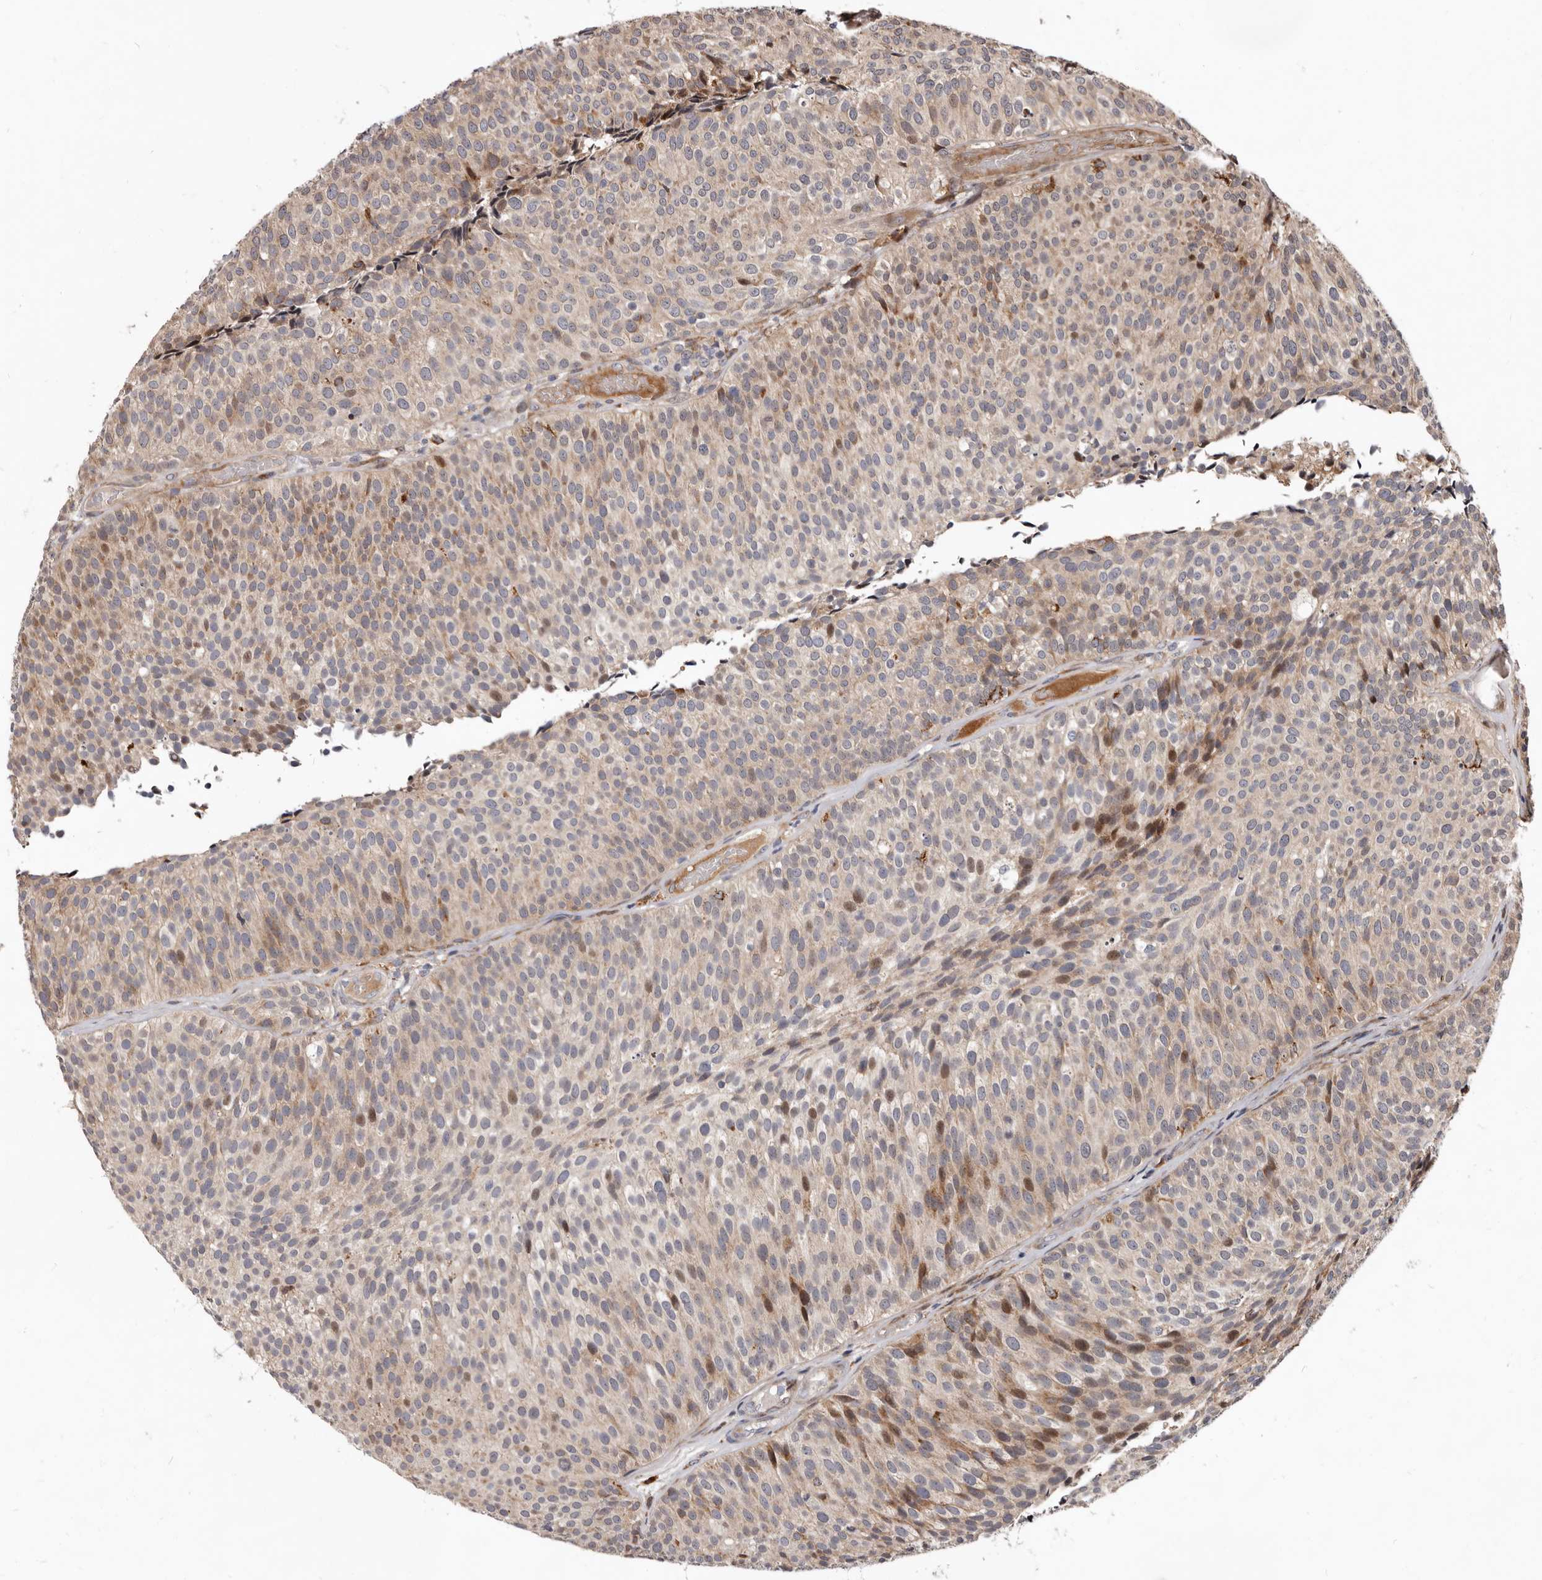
{"staining": {"intensity": "moderate", "quantity": "<25%", "location": "cytoplasmic/membranous,nuclear"}, "tissue": "urothelial cancer", "cell_type": "Tumor cells", "image_type": "cancer", "snomed": [{"axis": "morphology", "description": "Urothelial carcinoma, Low grade"}, {"axis": "topography", "description": "Urinary bladder"}], "caption": "A photomicrograph of urothelial cancer stained for a protein shows moderate cytoplasmic/membranous and nuclear brown staining in tumor cells.", "gene": "WEE2", "patient": {"sex": "male", "age": 86}}